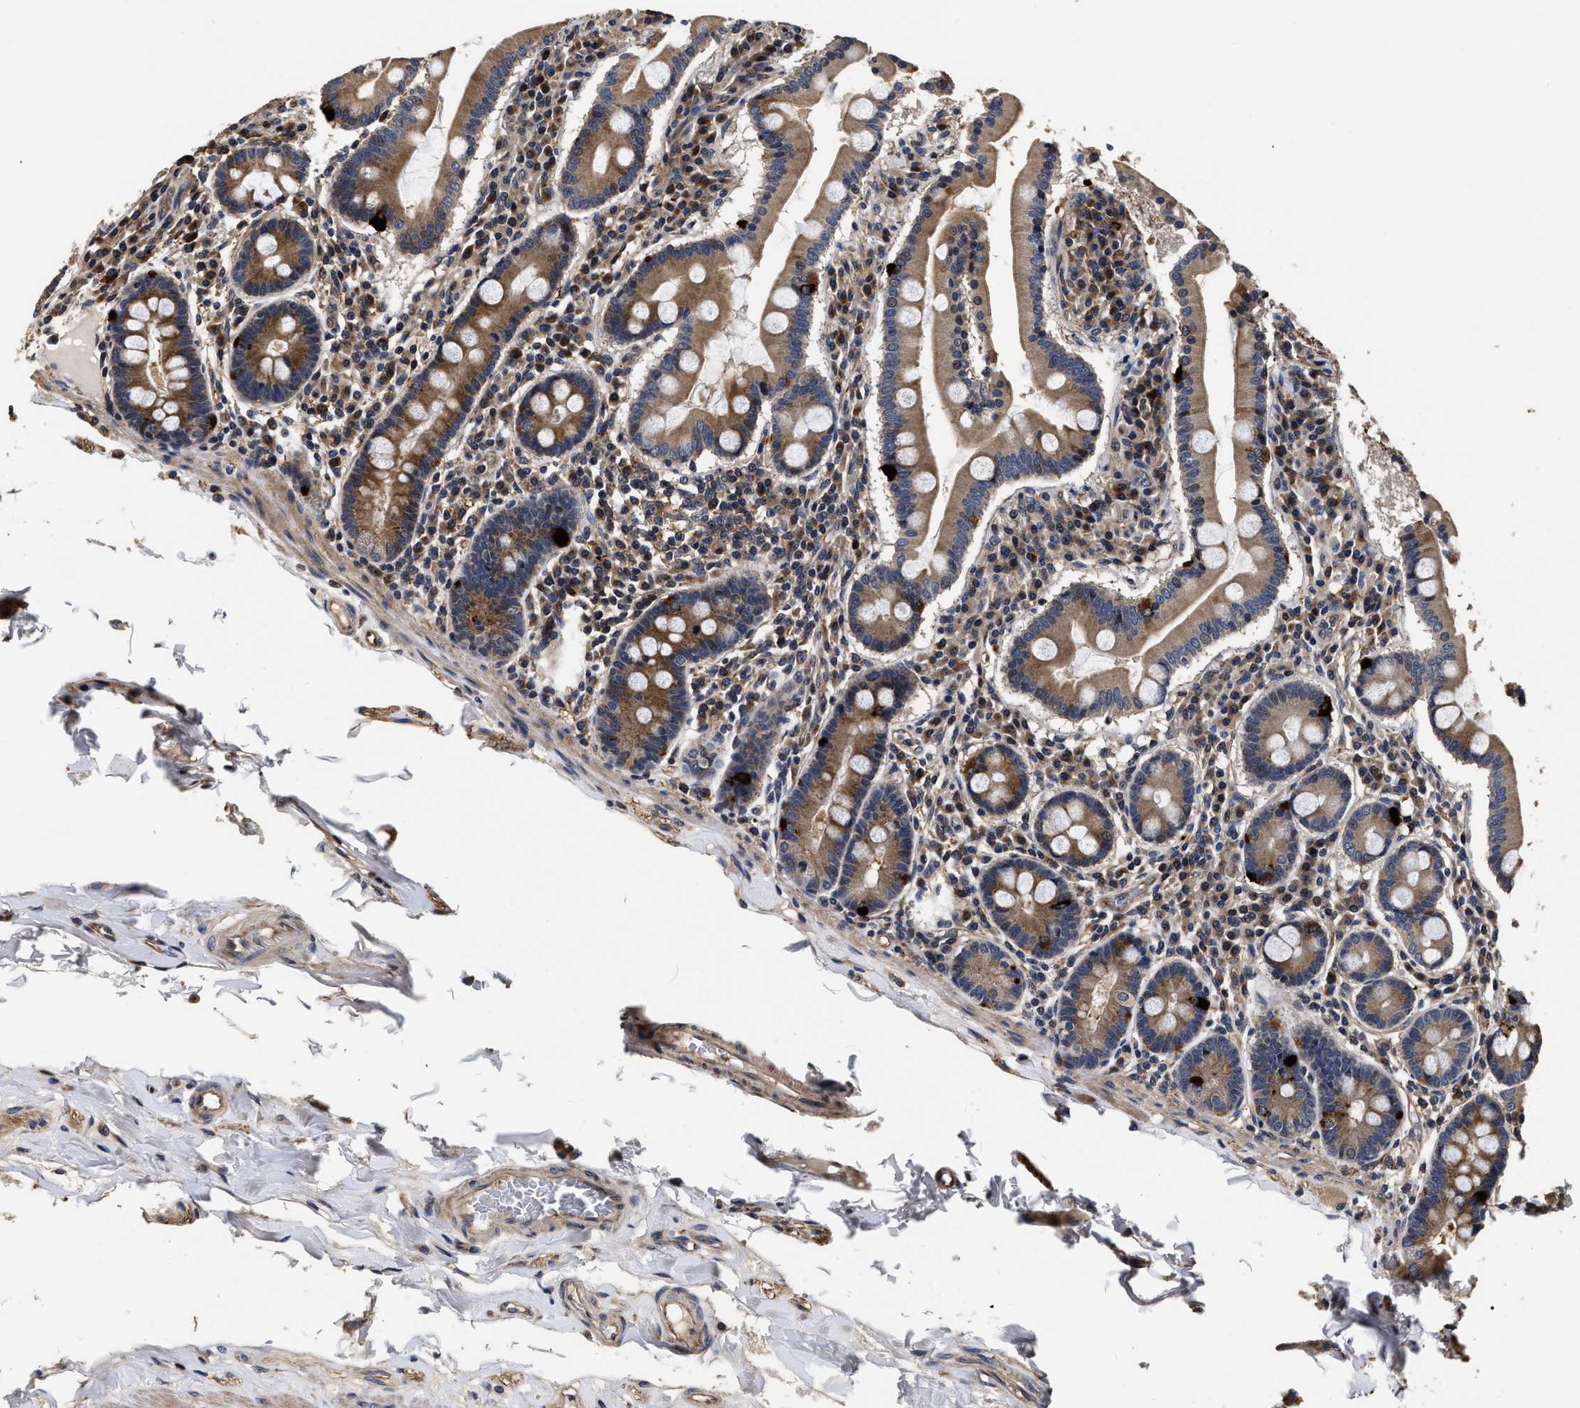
{"staining": {"intensity": "strong", "quantity": ">75%", "location": "cytoplasmic/membranous"}, "tissue": "duodenum", "cell_type": "Glandular cells", "image_type": "normal", "snomed": [{"axis": "morphology", "description": "Normal tissue, NOS"}, {"axis": "topography", "description": "Duodenum"}], "caption": "A high-resolution photomicrograph shows immunohistochemistry (IHC) staining of normal duodenum, which demonstrates strong cytoplasmic/membranous expression in approximately >75% of glandular cells. The staining is performed using DAB (3,3'-diaminobenzidine) brown chromogen to label protein expression. The nuclei are counter-stained blue using hematoxylin.", "gene": "ABCG8", "patient": {"sex": "male", "age": 50}}